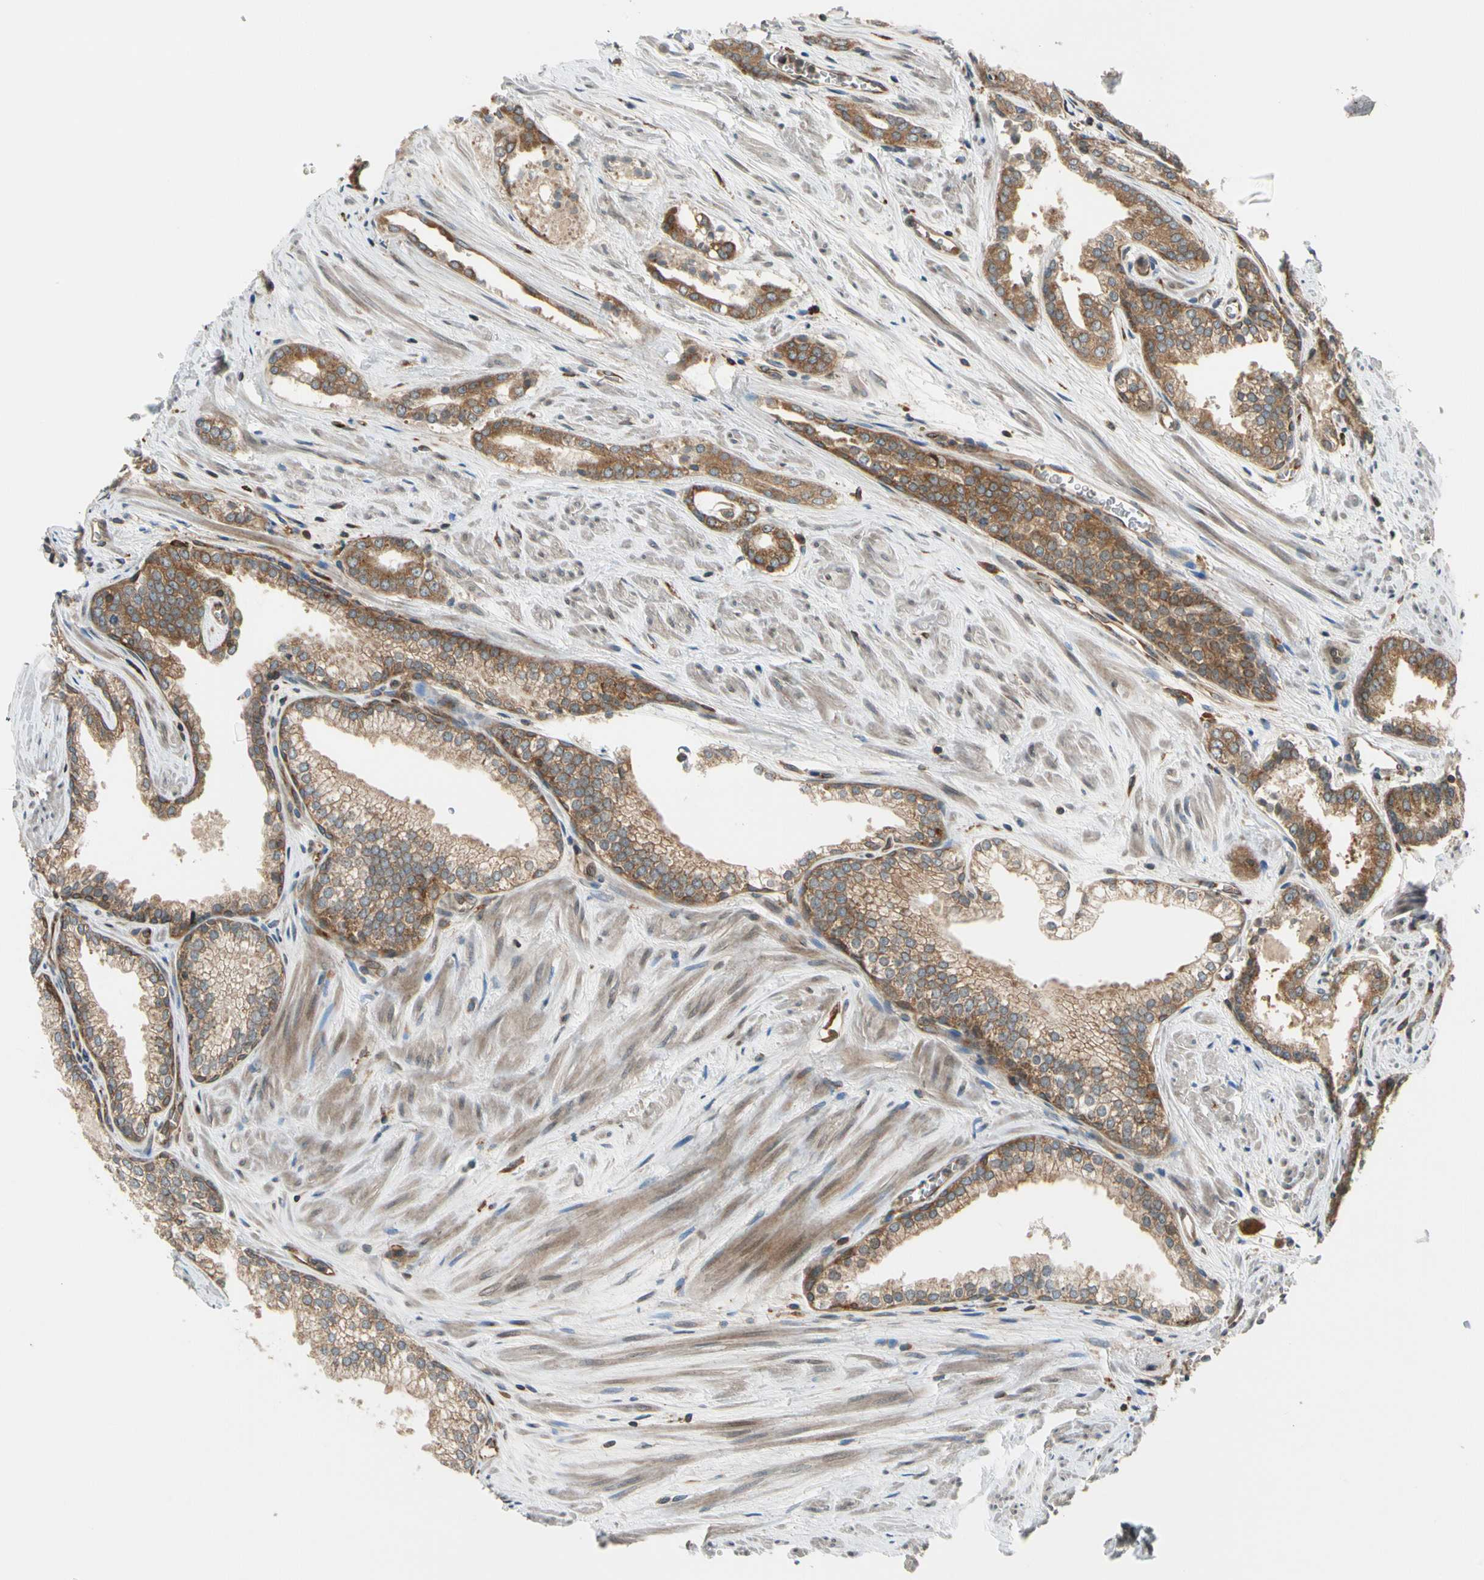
{"staining": {"intensity": "moderate", "quantity": ">75%", "location": "cytoplasmic/membranous"}, "tissue": "prostate cancer", "cell_type": "Tumor cells", "image_type": "cancer", "snomed": [{"axis": "morphology", "description": "Adenocarcinoma, Low grade"}, {"axis": "topography", "description": "Prostate"}], "caption": "Moderate cytoplasmic/membranous staining is identified in about >75% of tumor cells in prostate cancer. The protein of interest is shown in brown color, while the nuclei are stained blue.", "gene": "TRIO", "patient": {"sex": "male", "age": 60}}